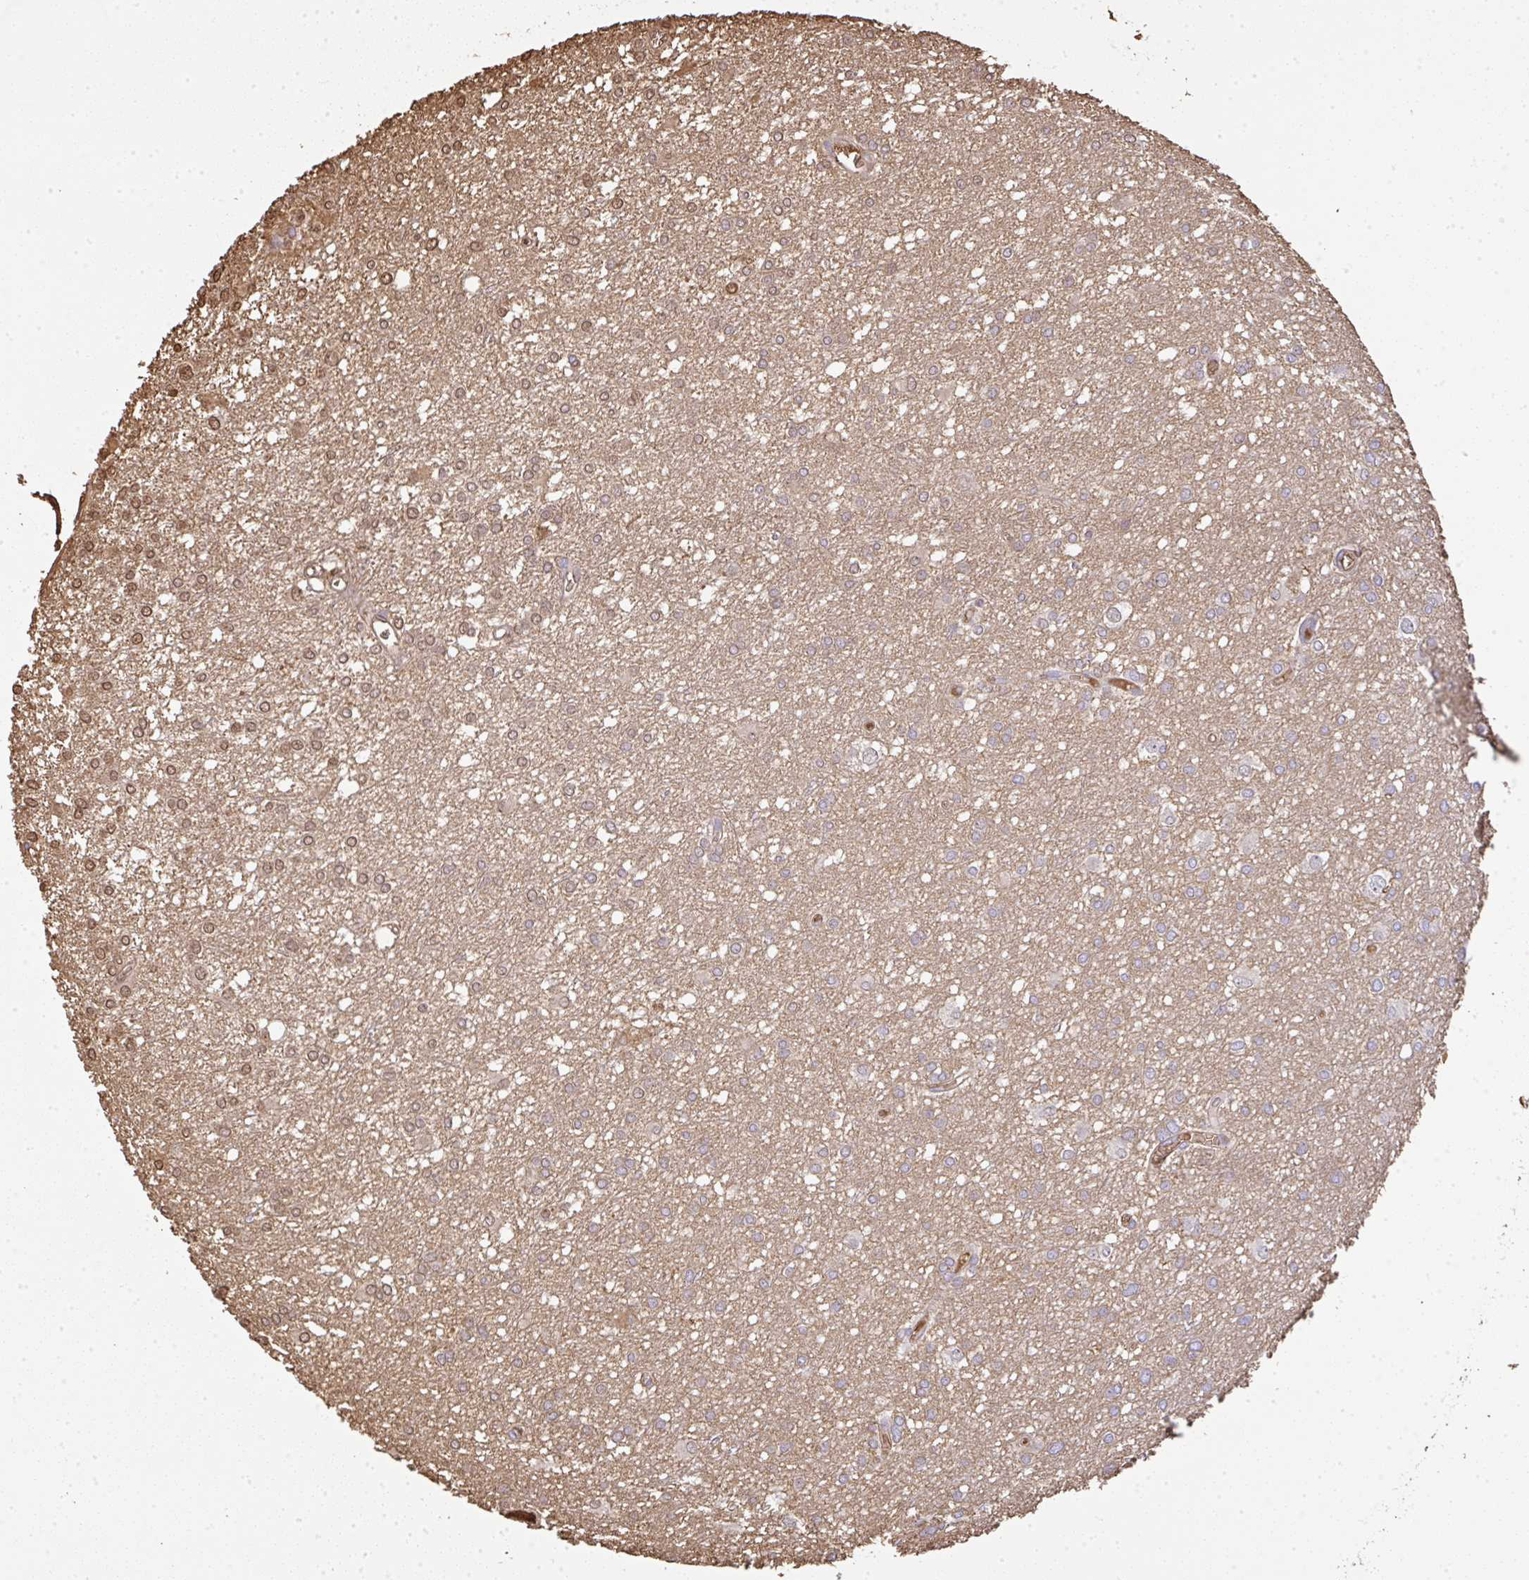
{"staining": {"intensity": "moderate", "quantity": "25%-75%", "location": "nuclear"}, "tissue": "glioma", "cell_type": "Tumor cells", "image_type": "cancer", "snomed": [{"axis": "morphology", "description": "Glioma, malignant, High grade"}, {"axis": "topography", "description": "Brain"}], "caption": "IHC (DAB) staining of human malignant high-grade glioma reveals moderate nuclear protein positivity in about 25%-75% of tumor cells.", "gene": "SMYD5", "patient": {"sex": "male", "age": 48}}